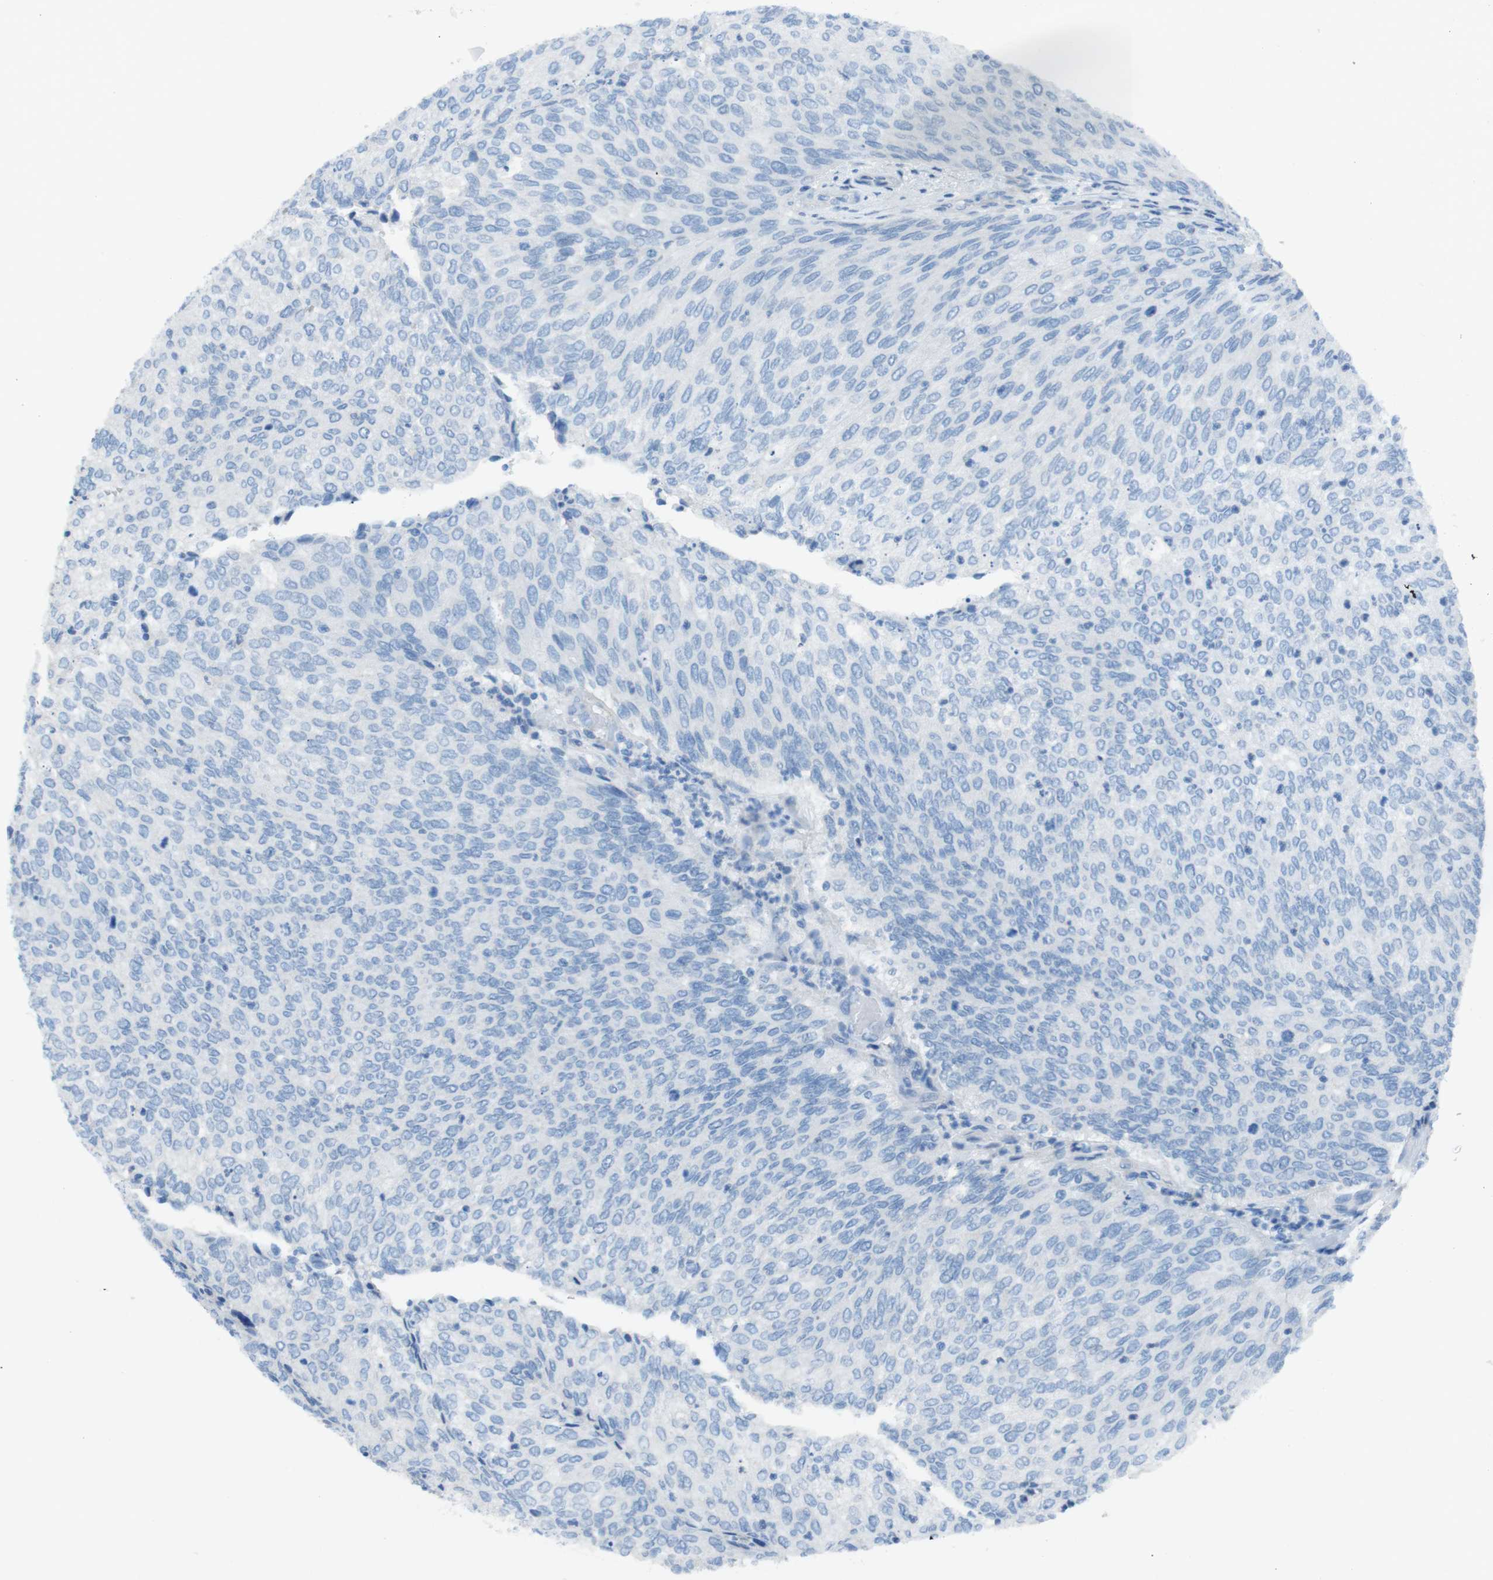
{"staining": {"intensity": "negative", "quantity": "none", "location": "none"}, "tissue": "urothelial cancer", "cell_type": "Tumor cells", "image_type": "cancer", "snomed": [{"axis": "morphology", "description": "Urothelial carcinoma, Low grade"}, {"axis": "topography", "description": "Urinary bladder"}], "caption": "This is an immunohistochemistry micrograph of human low-grade urothelial carcinoma. There is no positivity in tumor cells.", "gene": "CYP2C8", "patient": {"sex": "female", "age": 79}}